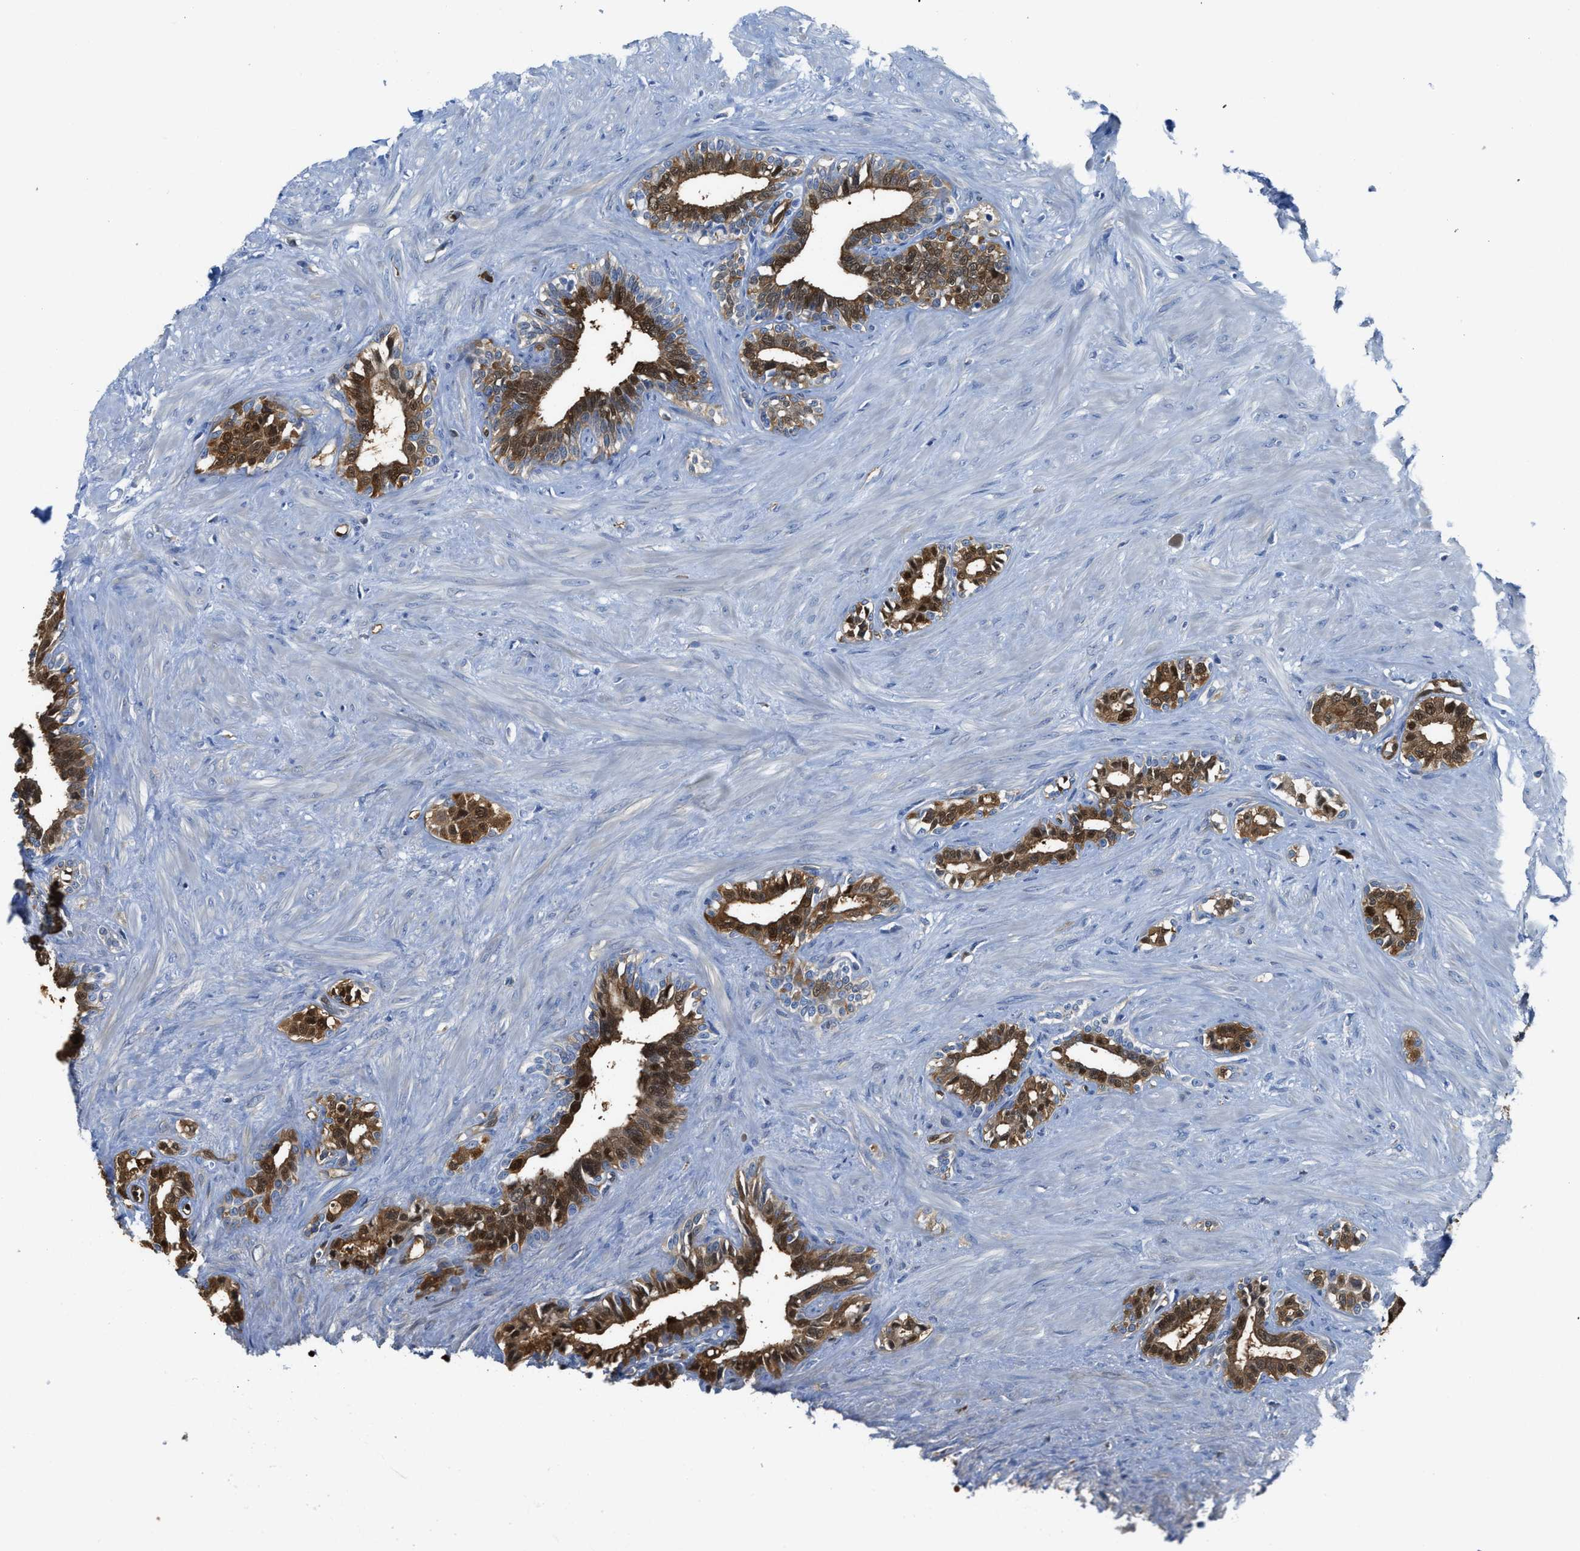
{"staining": {"intensity": "moderate", "quantity": ">75%", "location": "cytoplasmic/membranous,nuclear"}, "tissue": "seminal vesicle", "cell_type": "Glandular cells", "image_type": "normal", "snomed": [{"axis": "morphology", "description": "Normal tissue, NOS"}, {"axis": "morphology", "description": "Adenocarcinoma, High grade"}, {"axis": "topography", "description": "Prostate"}, {"axis": "topography", "description": "Seminal veicle"}], "caption": "Immunohistochemistry (IHC) (DAB (3,3'-diaminobenzidine)) staining of benign seminal vesicle exhibits moderate cytoplasmic/membranous,nuclear protein expression in about >75% of glandular cells.", "gene": "ASS1", "patient": {"sex": "male", "age": 55}}